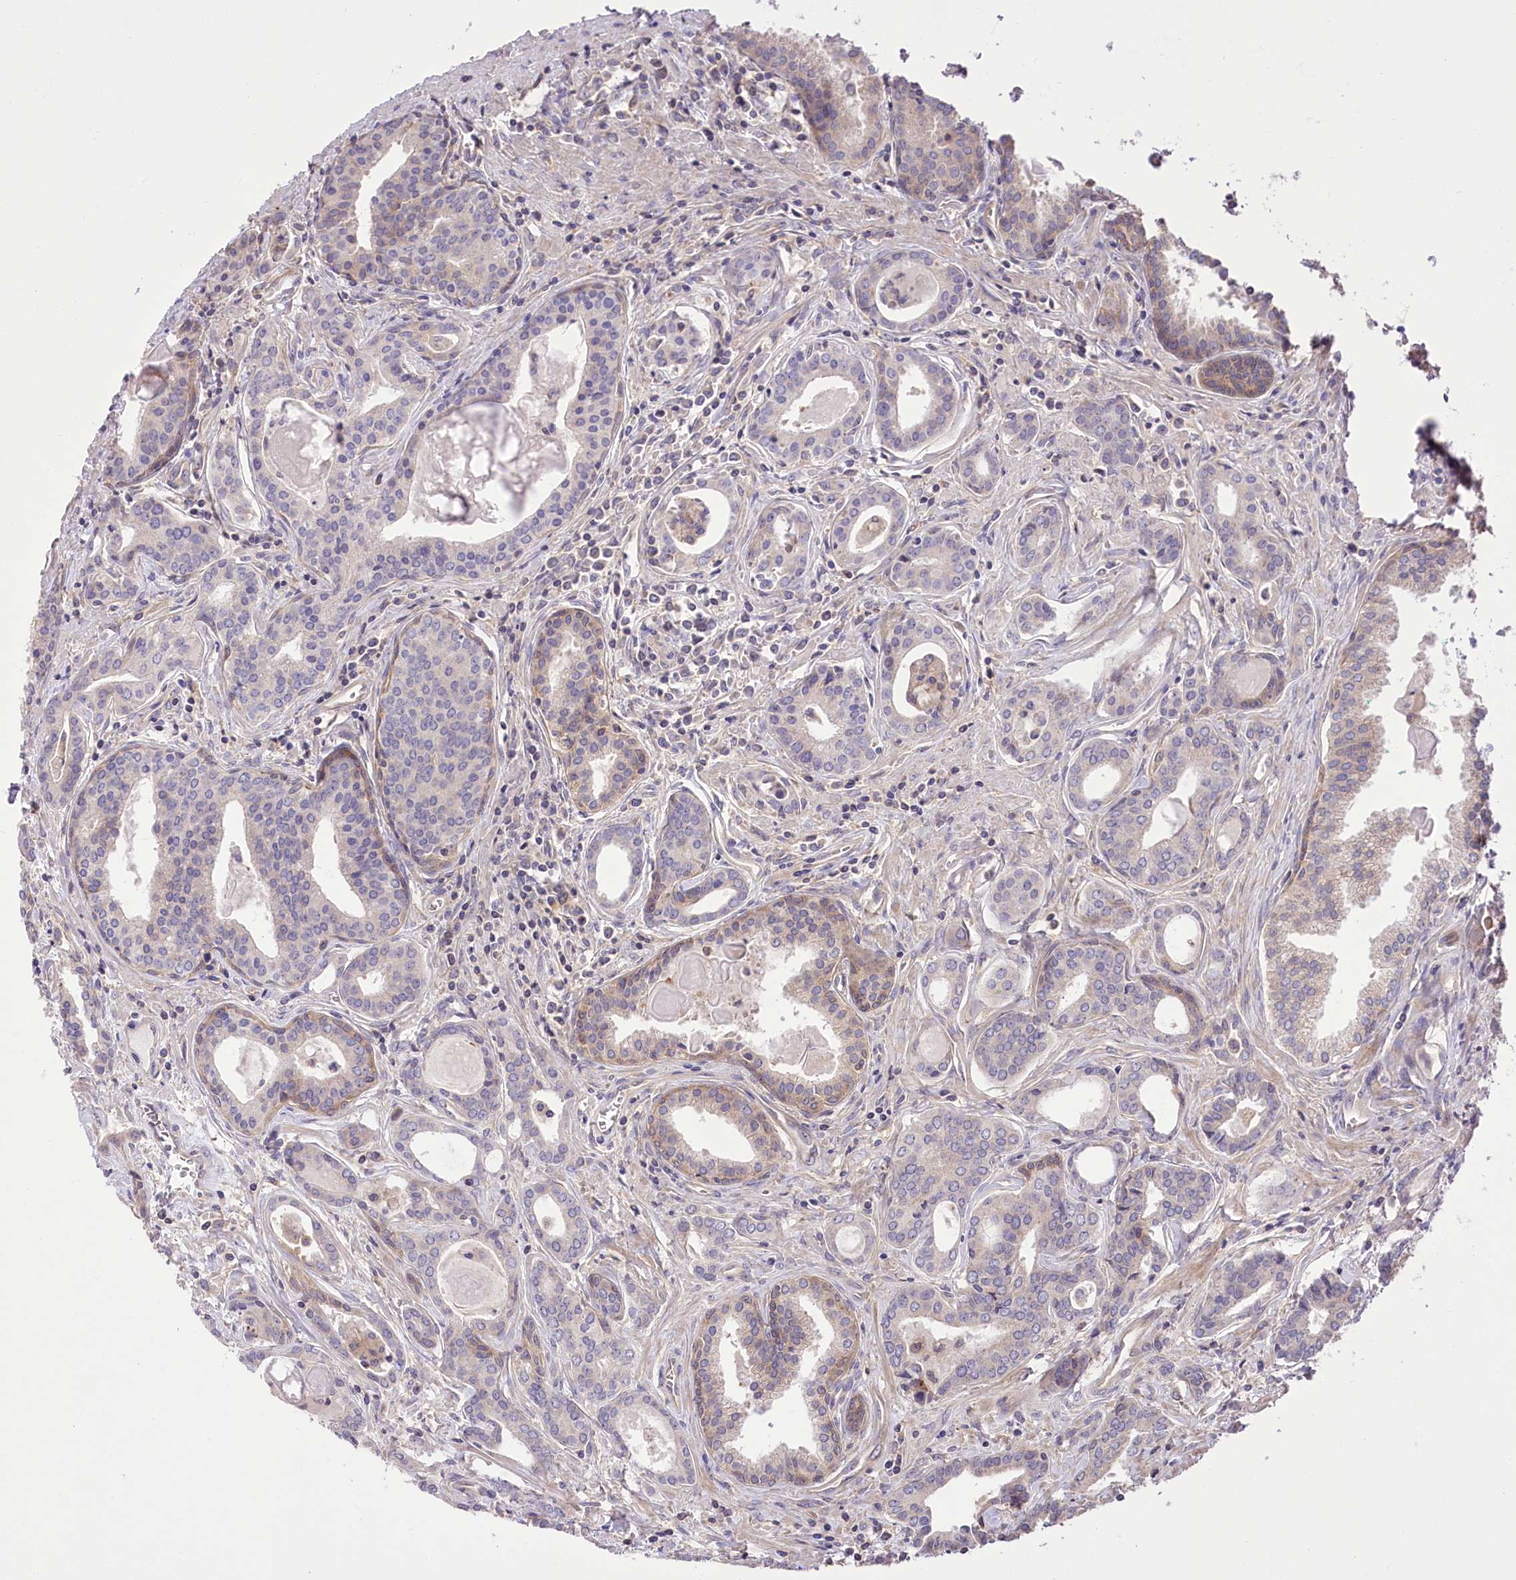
{"staining": {"intensity": "negative", "quantity": "none", "location": "none"}, "tissue": "prostate cancer", "cell_type": "Tumor cells", "image_type": "cancer", "snomed": [{"axis": "morphology", "description": "Adenocarcinoma, High grade"}, {"axis": "topography", "description": "Prostate"}], "caption": "Immunohistochemical staining of prostate cancer displays no significant expression in tumor cells.", "gene": "XYLB", "patient": {"sex": "male", "age": 68}}